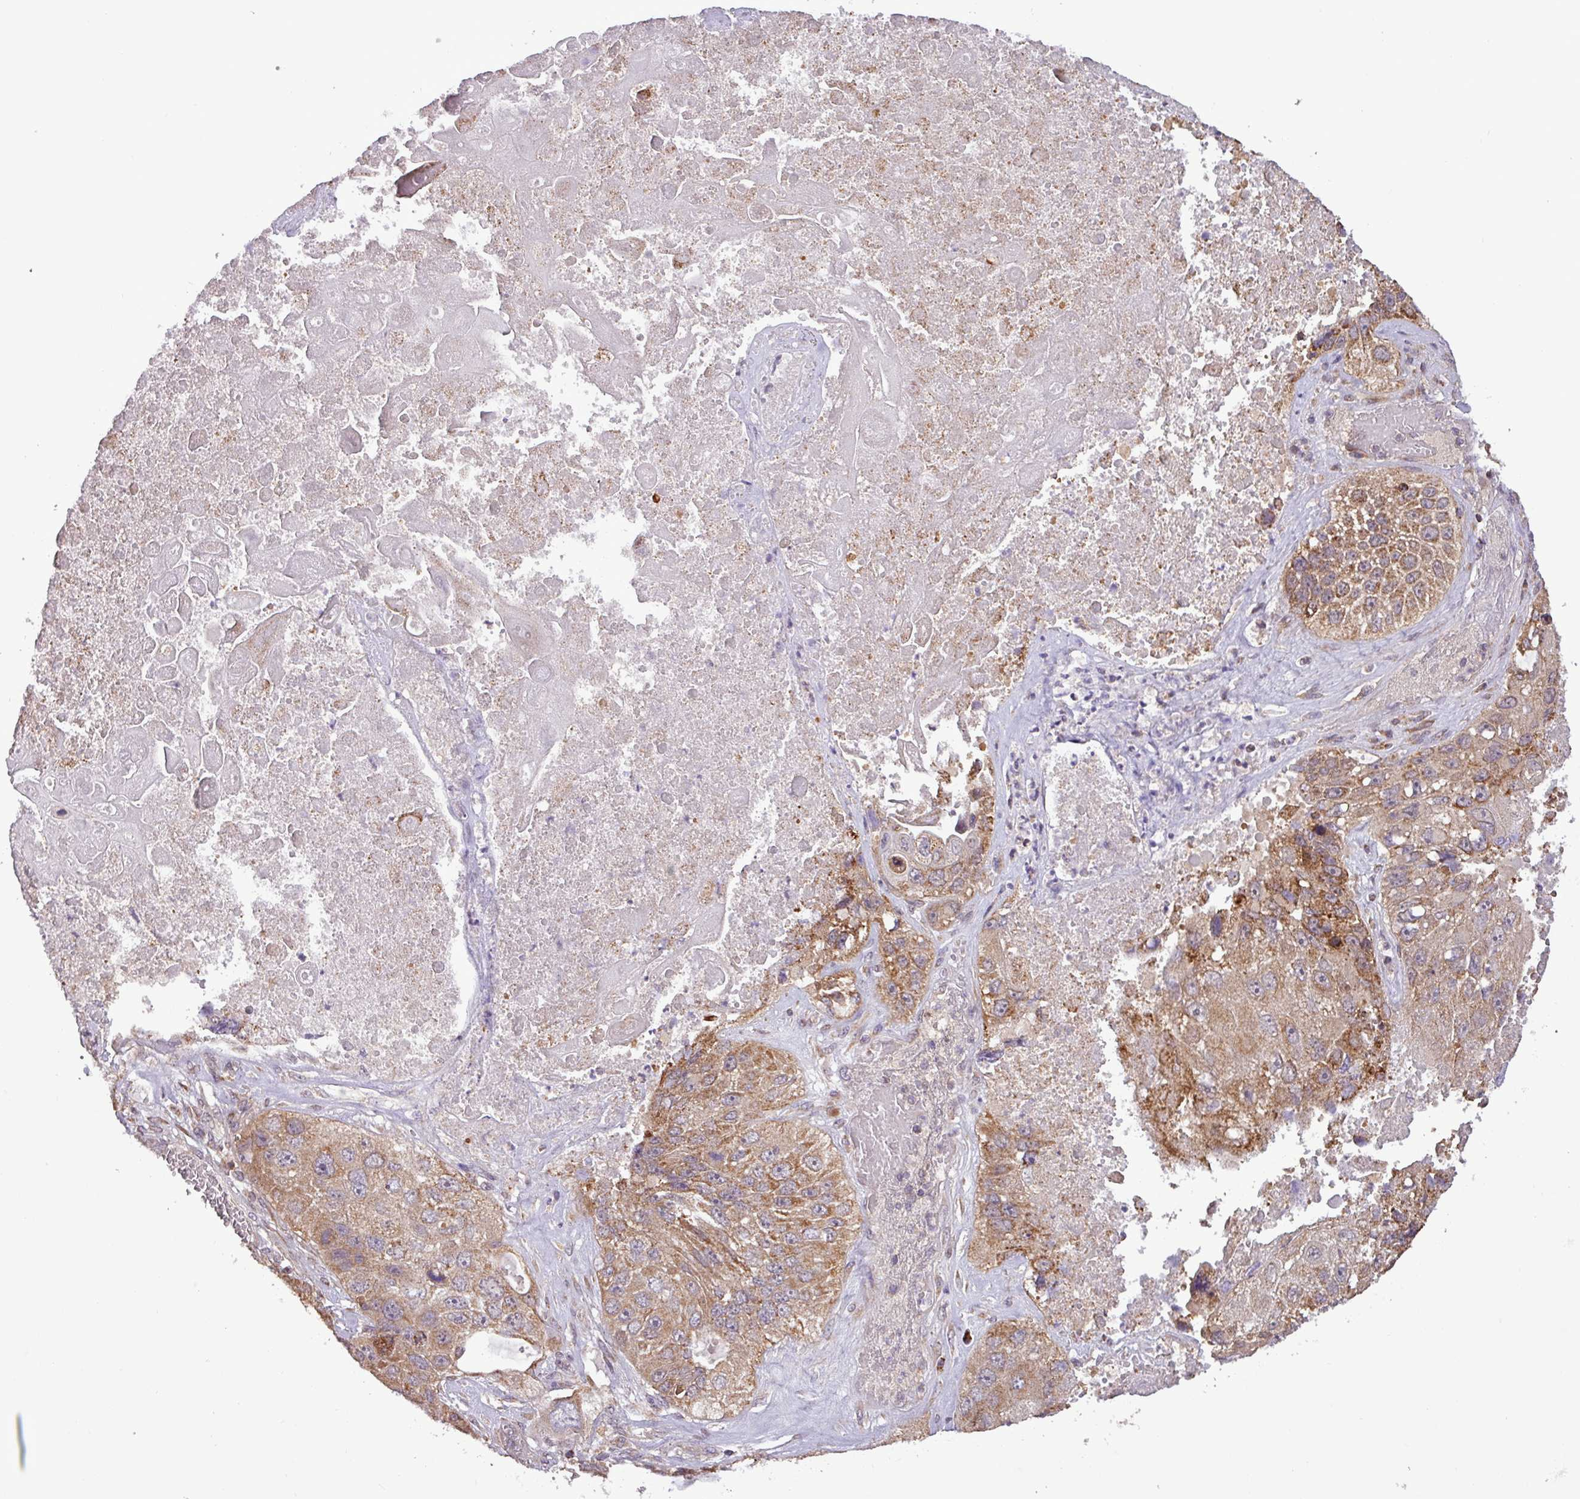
{"staining": {"intensity": "moderate", "quantity": ">75%", "location": "cytoplasmic/membranous"}, "tissue": "lung cancer", "cell_type": "Tumor cells", "image_type": "cancer", "snomed": [{"axis": "morphology", "description": "Squamous cell carcinoma, NOS"}, {"axis": "topography", "description": "Lung"}], "caption": "Brown immunohistochemical staining in human lung cancer (squamous cell carcinoma) demonstrates moderate cytoplasmic/membranous expression in approximately >75% of tumor cells.", "gene": "MCTP2", "patient": {"sex": "male", "age": 61}}